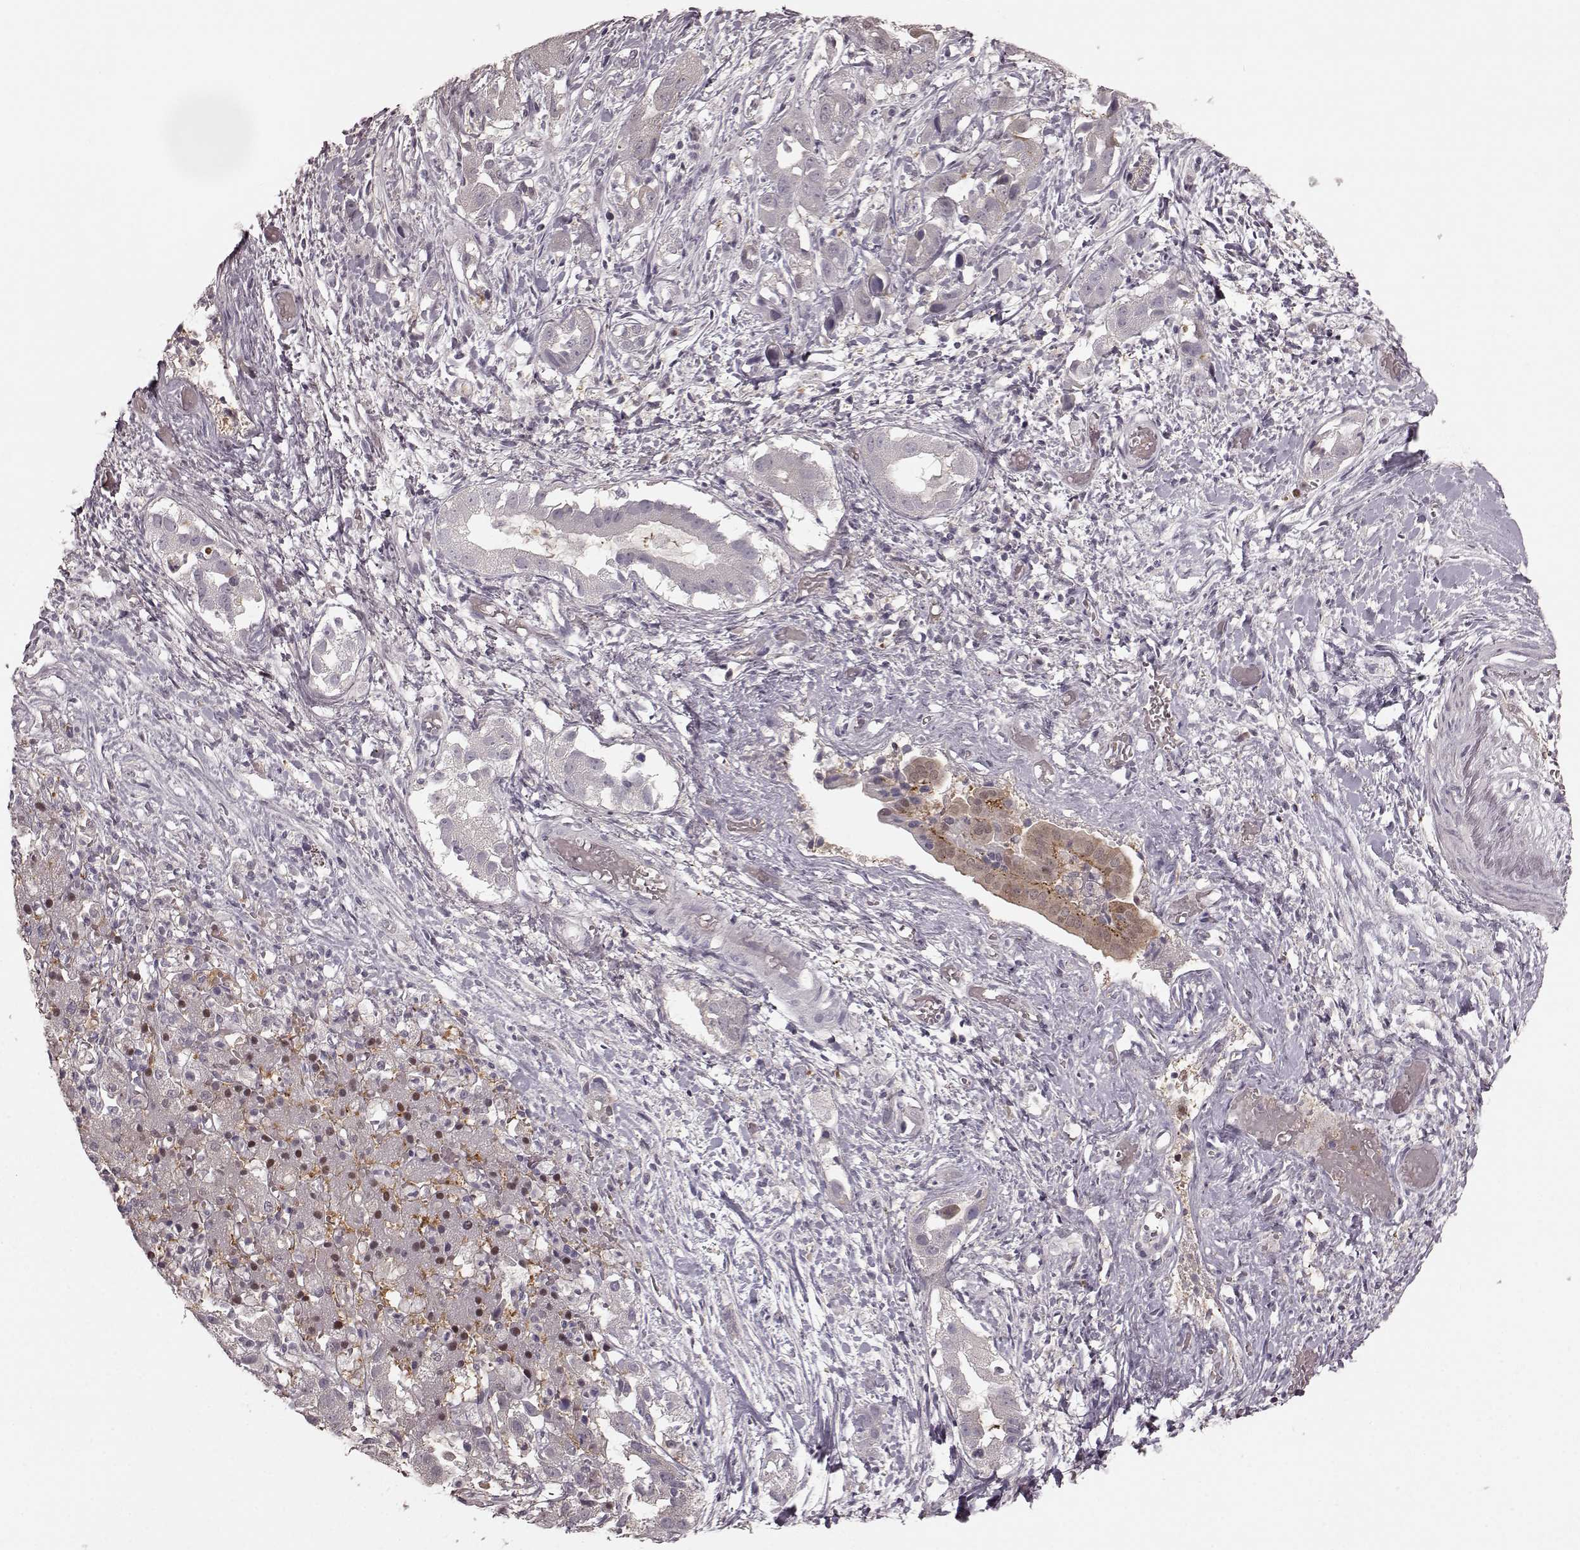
{"staining": {"intensity": "negative", "quantity": "none", "location": "none"}, "tissue": "liver cancer", "cell_type": "Tumor cells", "image_type": "cancer", "snomed": [{"axis": "morphology", "description": "Cholangiocarcinoma"}, {"axis": "topography", "description": "Liver"}], "caption": "Human liver cancer (cholangiocarcinoma) stained for a protein using immunohistochemistry shows no expression in tumor cells.", "gene": "GSS", "patient": {"sex": "female", "age": 52}}